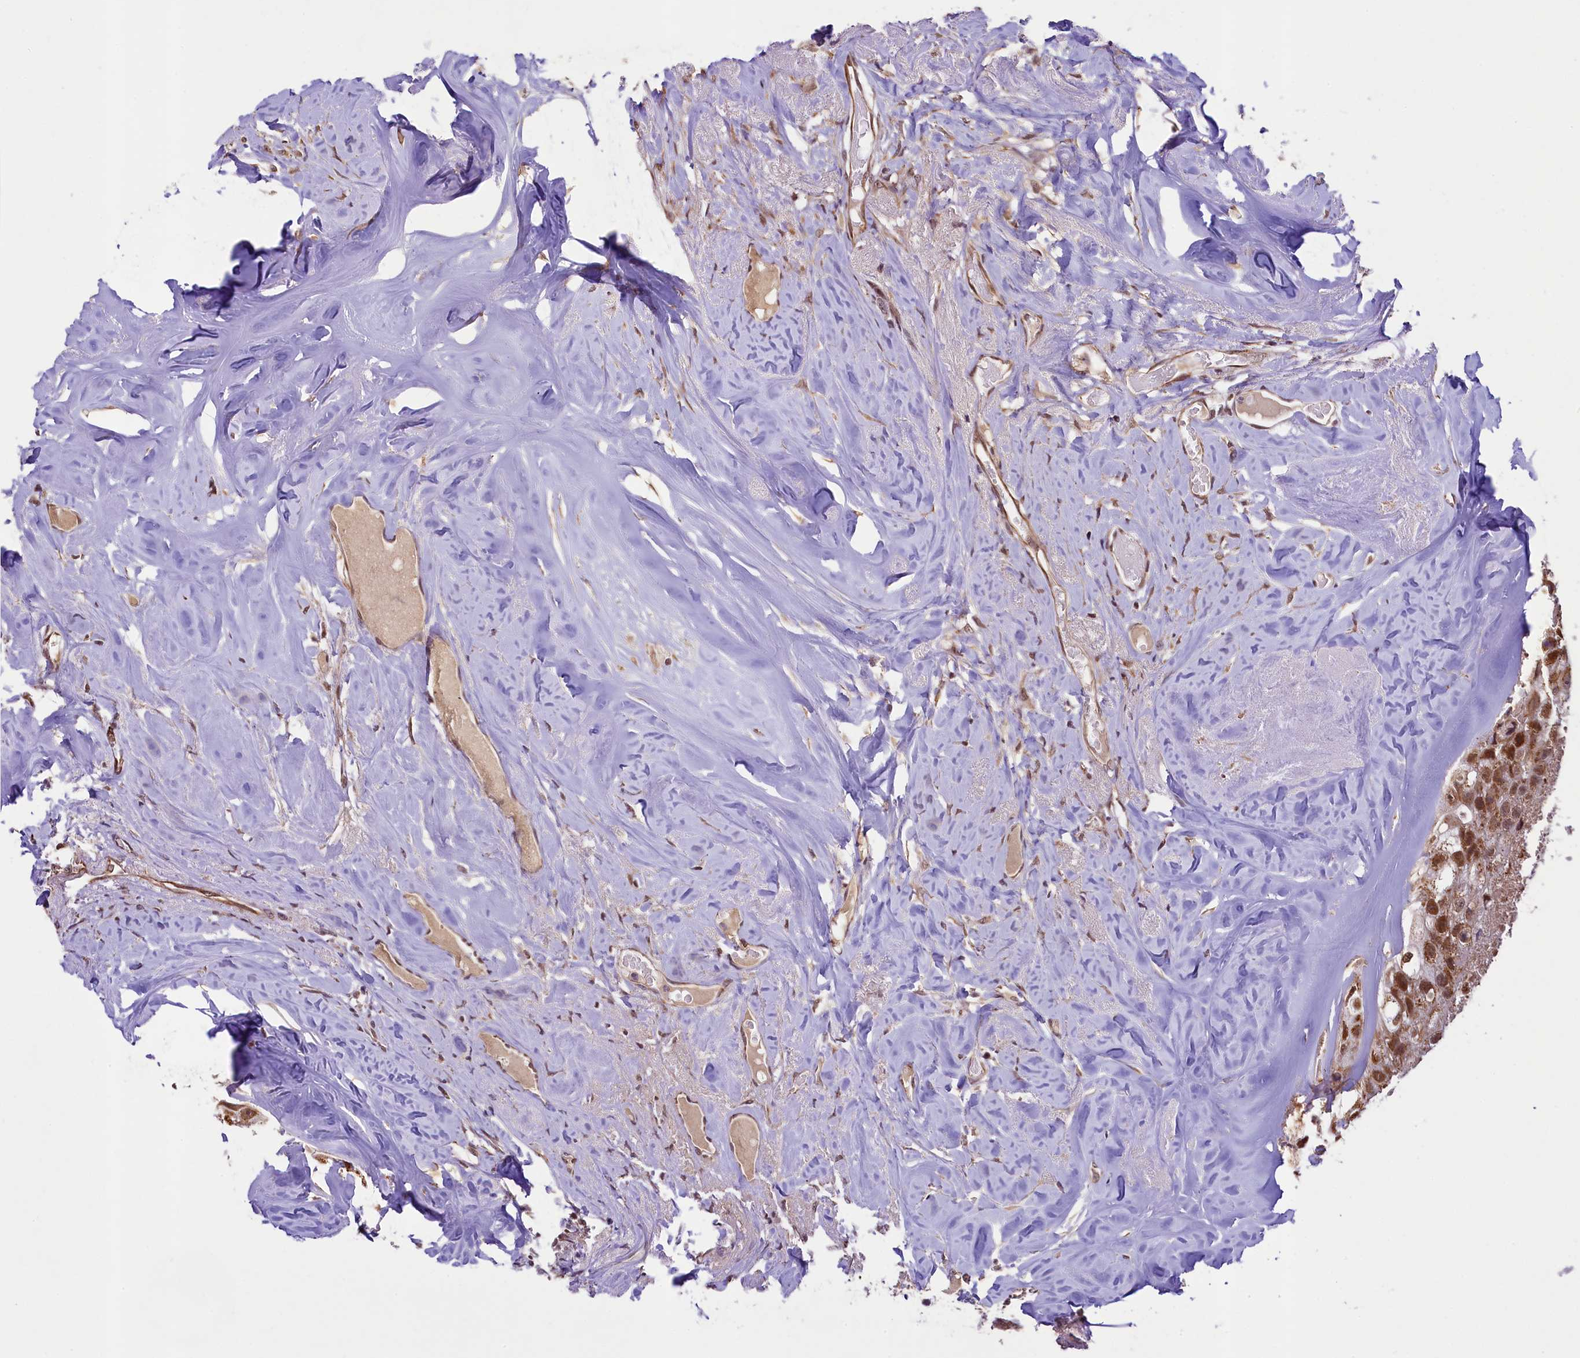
{"staining": {"intensity": "moderate", "quantity": ">75%", "location": "nuclear"}, "tissue": "head and neck cancer", "cell_type": "Tumor cells", "image_type": "cancer", "snomed": [{"axis": "morphology", "description": "Adenocarcinoma, NOS"}, {"axis": "morphology", "description": "Adenocarcinoma, metastatic, NOS"}, {"axis": "topography", "description": "Head-Neck"}], "caption": "Human adenocarcinoma (head and neck) stained for a protein (brown) reveals moderate nuclear positive positivity in about >75% of tumor cells.", "gene": "PAF1", "patient": {"sex": "male", "age": 75}}